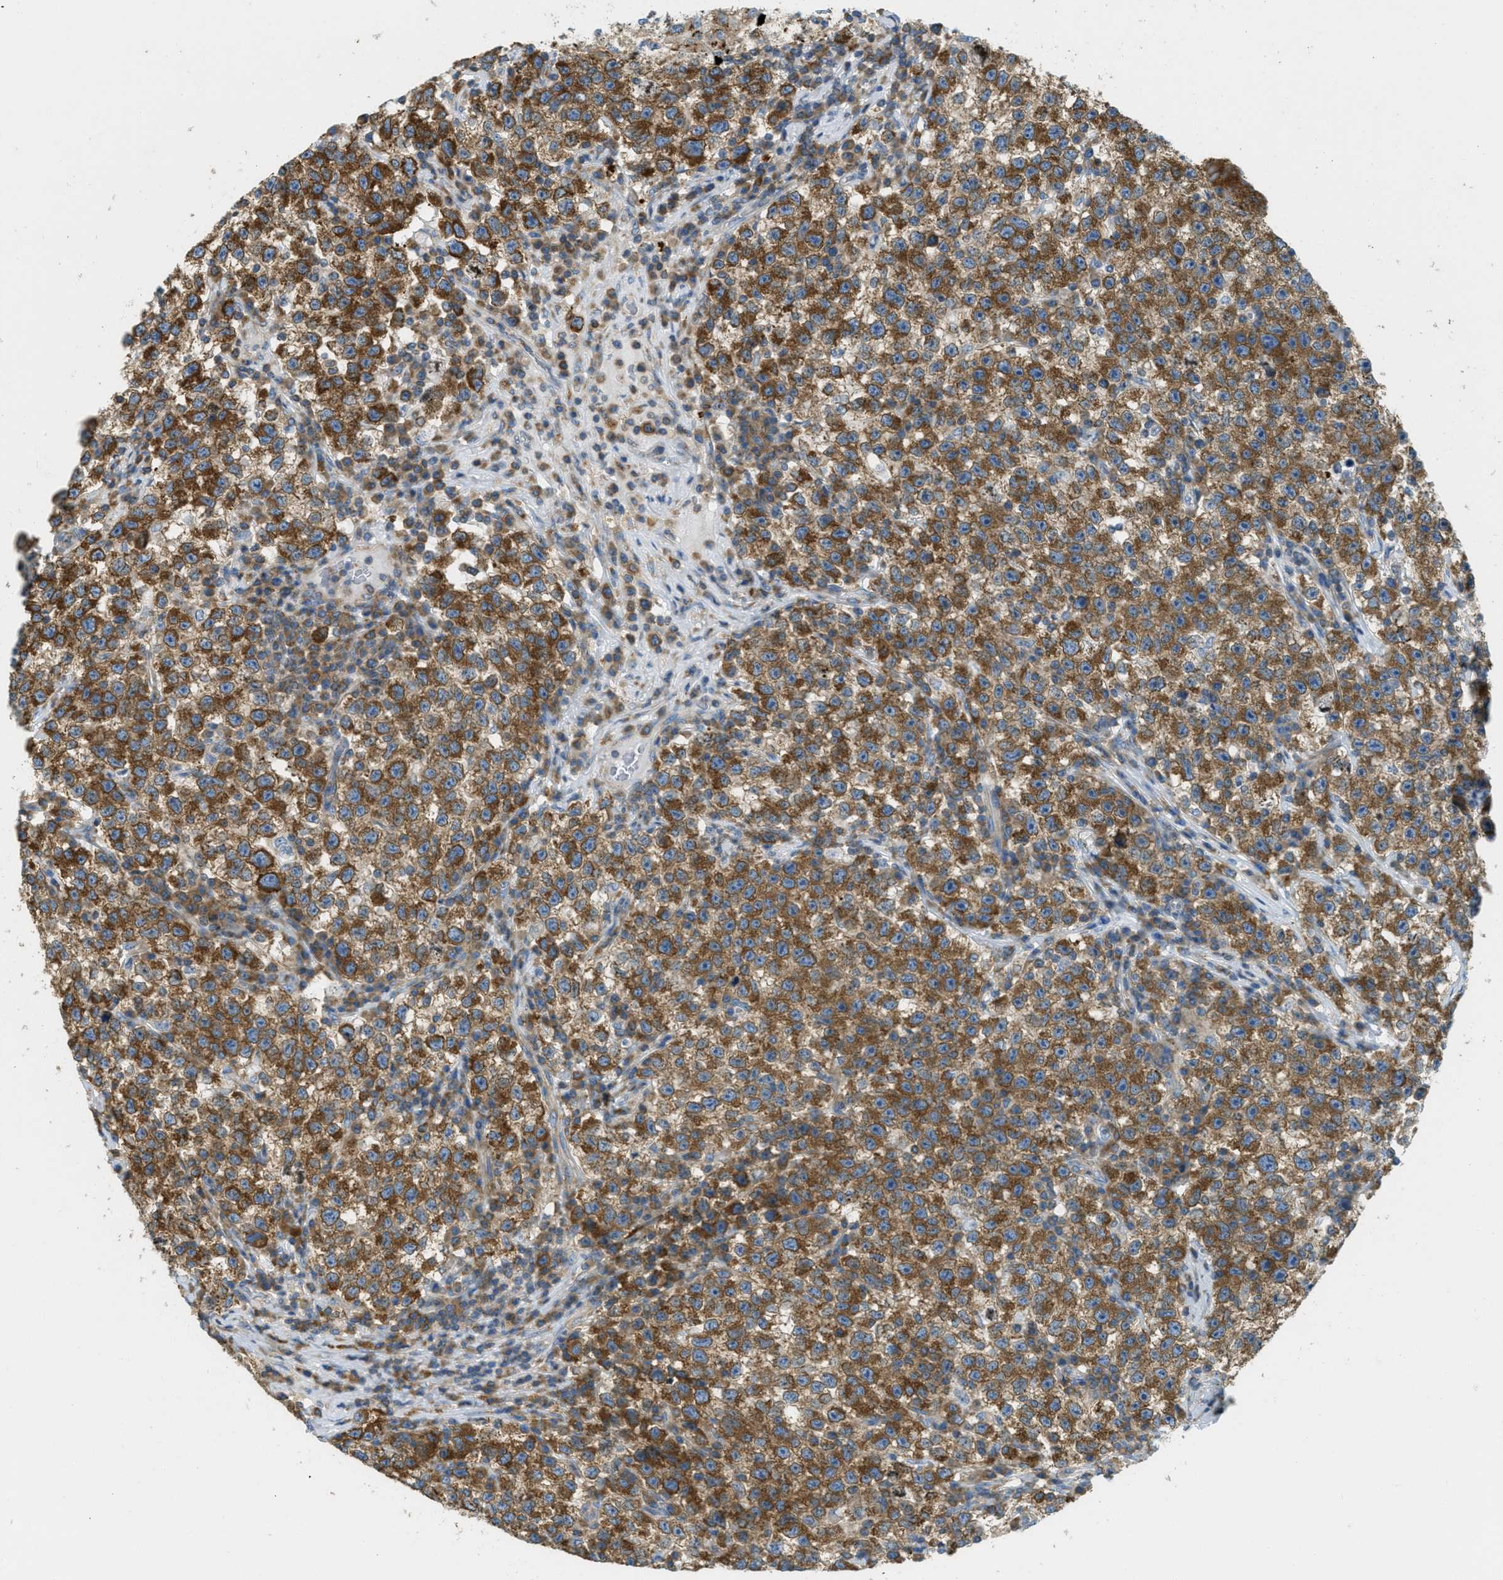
{"staining": {"intensity": "strong", "quantity": ">75%", "location": "cytoplasmic/membranous"}, "tissue": "testis cancer", "cell_type": "Tumor cells", "image_type": "cancer", "snomed": [{"axis": "morphology", "description": "Seminoma, NOS"}, {"axis": "topography", "description": "Testis"}], "caption": "High-magnification brightfield microscopy of seminoma (testis) stained with DAB (3,3'-diaminobenzidine) (brown) and counterstained with hematoxylin (blue). tumor cells exhibit strong cytoplasmic/membranous staining is present in approximately>75% of cells. (brown staining indicates protein expression, while blue staining denotes nuclei).", "gene": "ABCF1", "patient": {"sex": "male", "age": 22}}